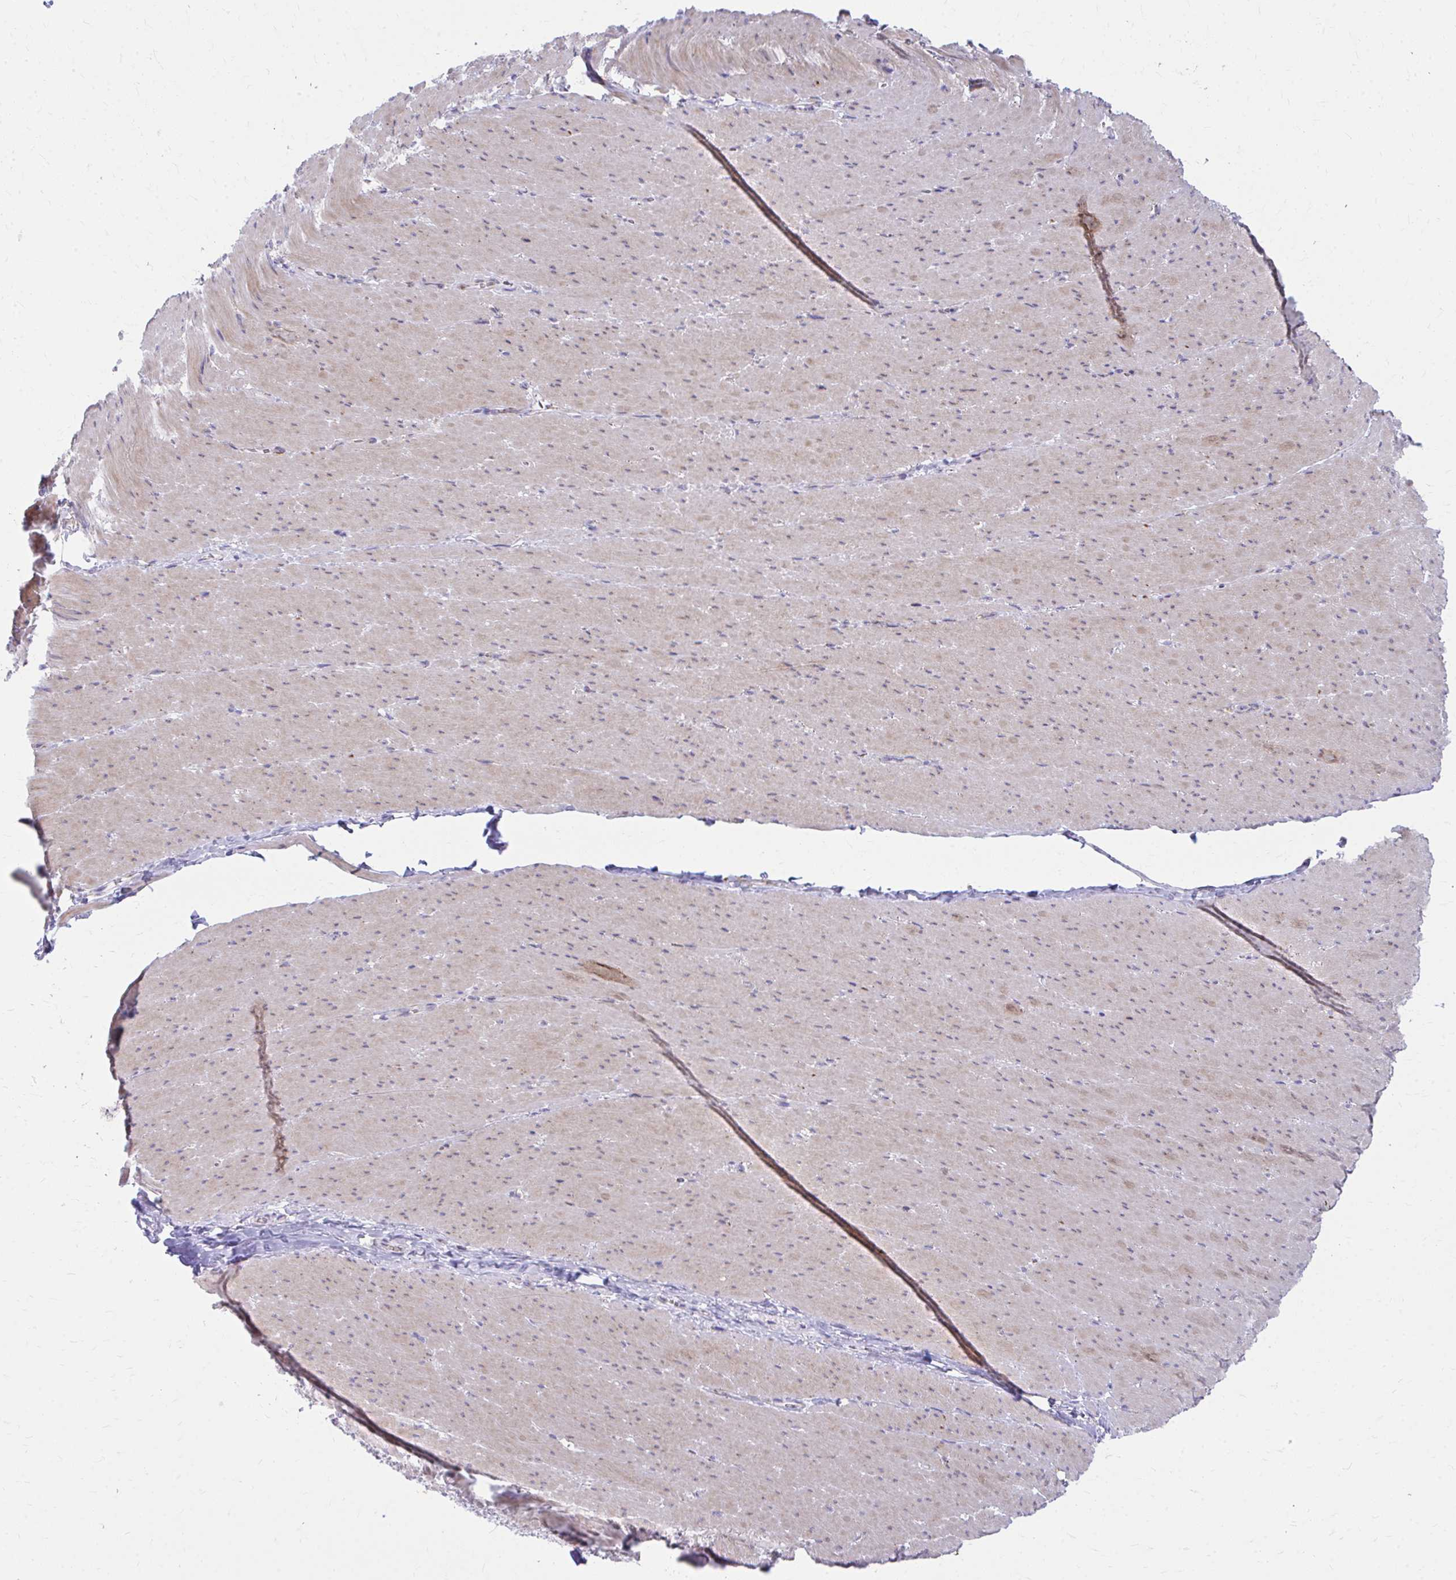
{"staining": {"intensity": "weak", "quantity": "25%-75%", "location": "cytoplasmic/membranous"}, "tissue": "smooth muscle", "cell_type": "Smooth muscle cells", "image_type": "normal", "snomed": [{"axis": "morphology", "description": "Normal tissue, NOS"}, {"axis": "topography", "description": "Smooth muscle"}, {"axis": "topography", "description": "Rectum"}], "caption": "Benign smooth muscle demonstrates weak cytoplasmic/membranous staining in about 25%-75% of smooth muscle cells, visualized by immunohistochemistry. (DAB IHC, brown staining for protein, blue staining for nuclei).", "gene": "MRPL19", "patient": {"sex": "male", "age": 53}}